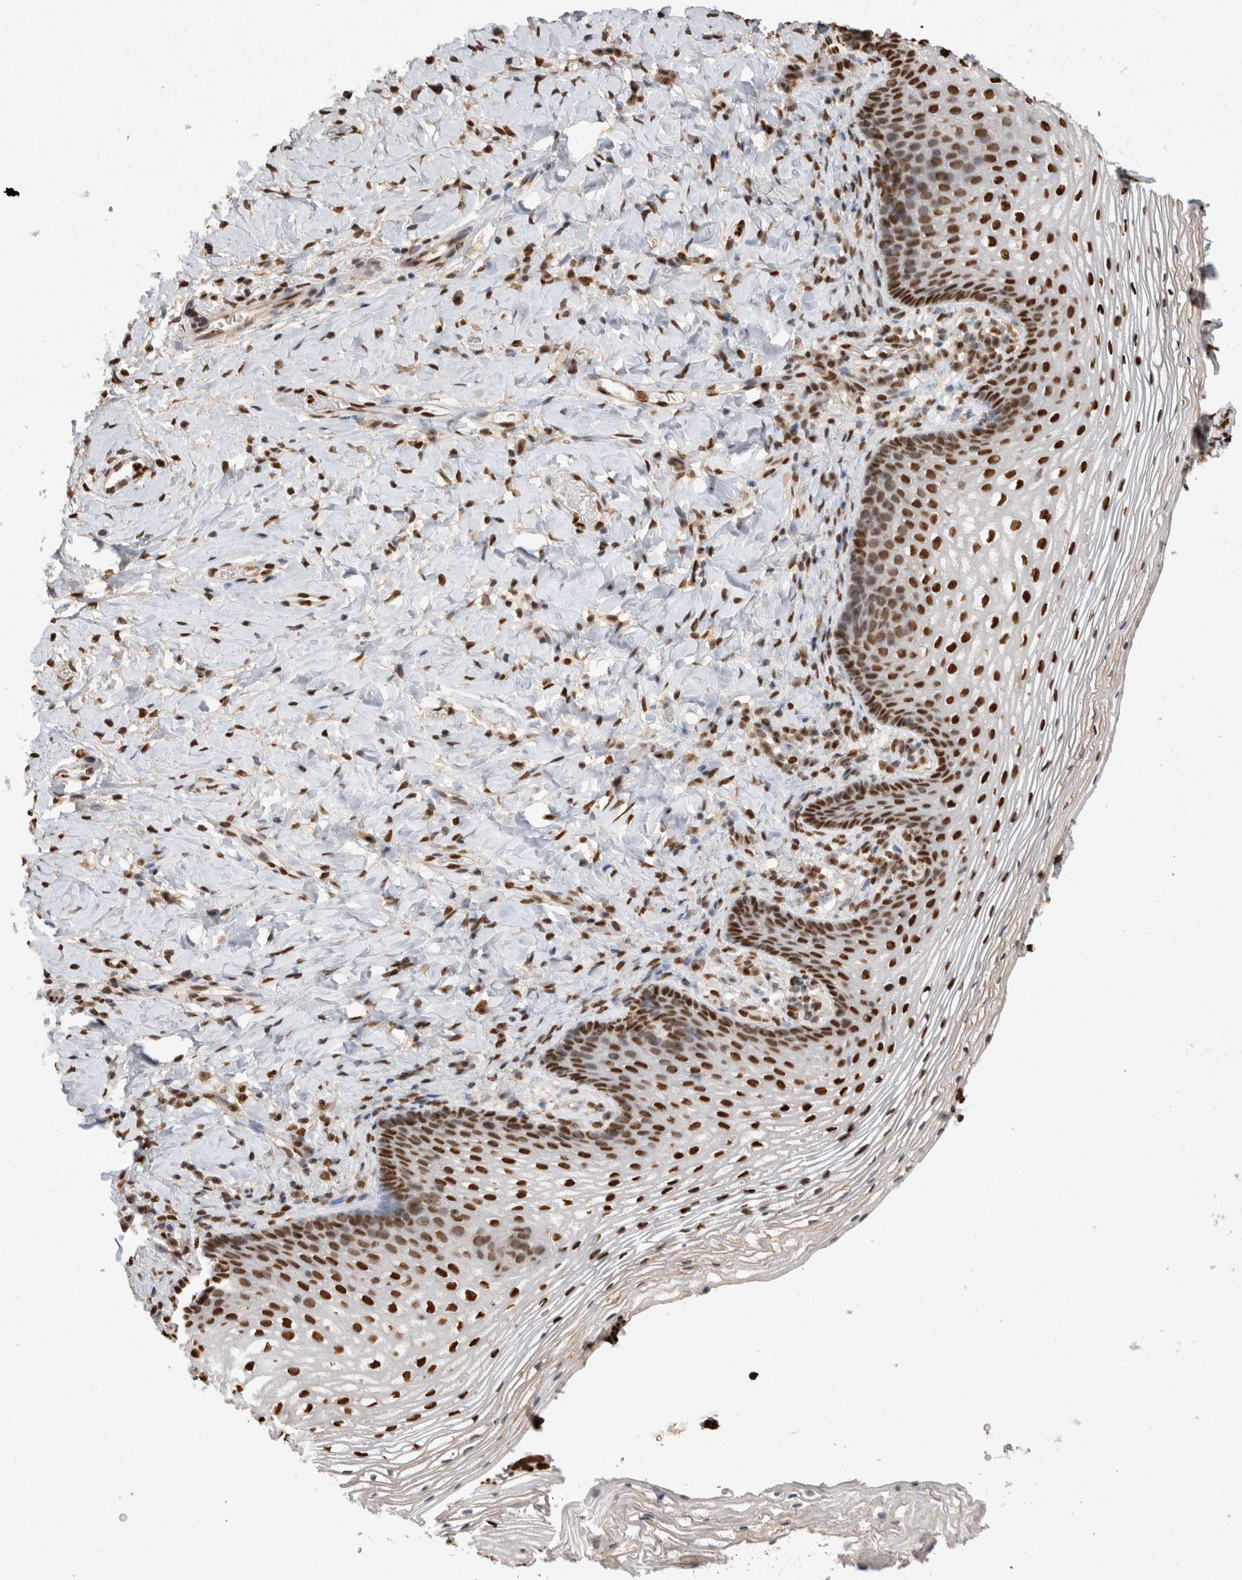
{"staining": {"intensity": "strong", "quantity": ">75%", "location": "nuclear"}, "tissue": "vagina", "cell_type": "Squamous epithelial cells", "image_type": "normal", "snomed": [{"axis": "morphology", "description": "Normal tissue, NOS"}, {"axis": "topography", "description": "Vagina"}], "caption": "Brown immunohistochemical staining in normal vagina displays strong nuclear expression in approximately >75% of squamous epithelial cells.", "gene": "HDGF", "patient": {"sex": "female", "age": 60}}